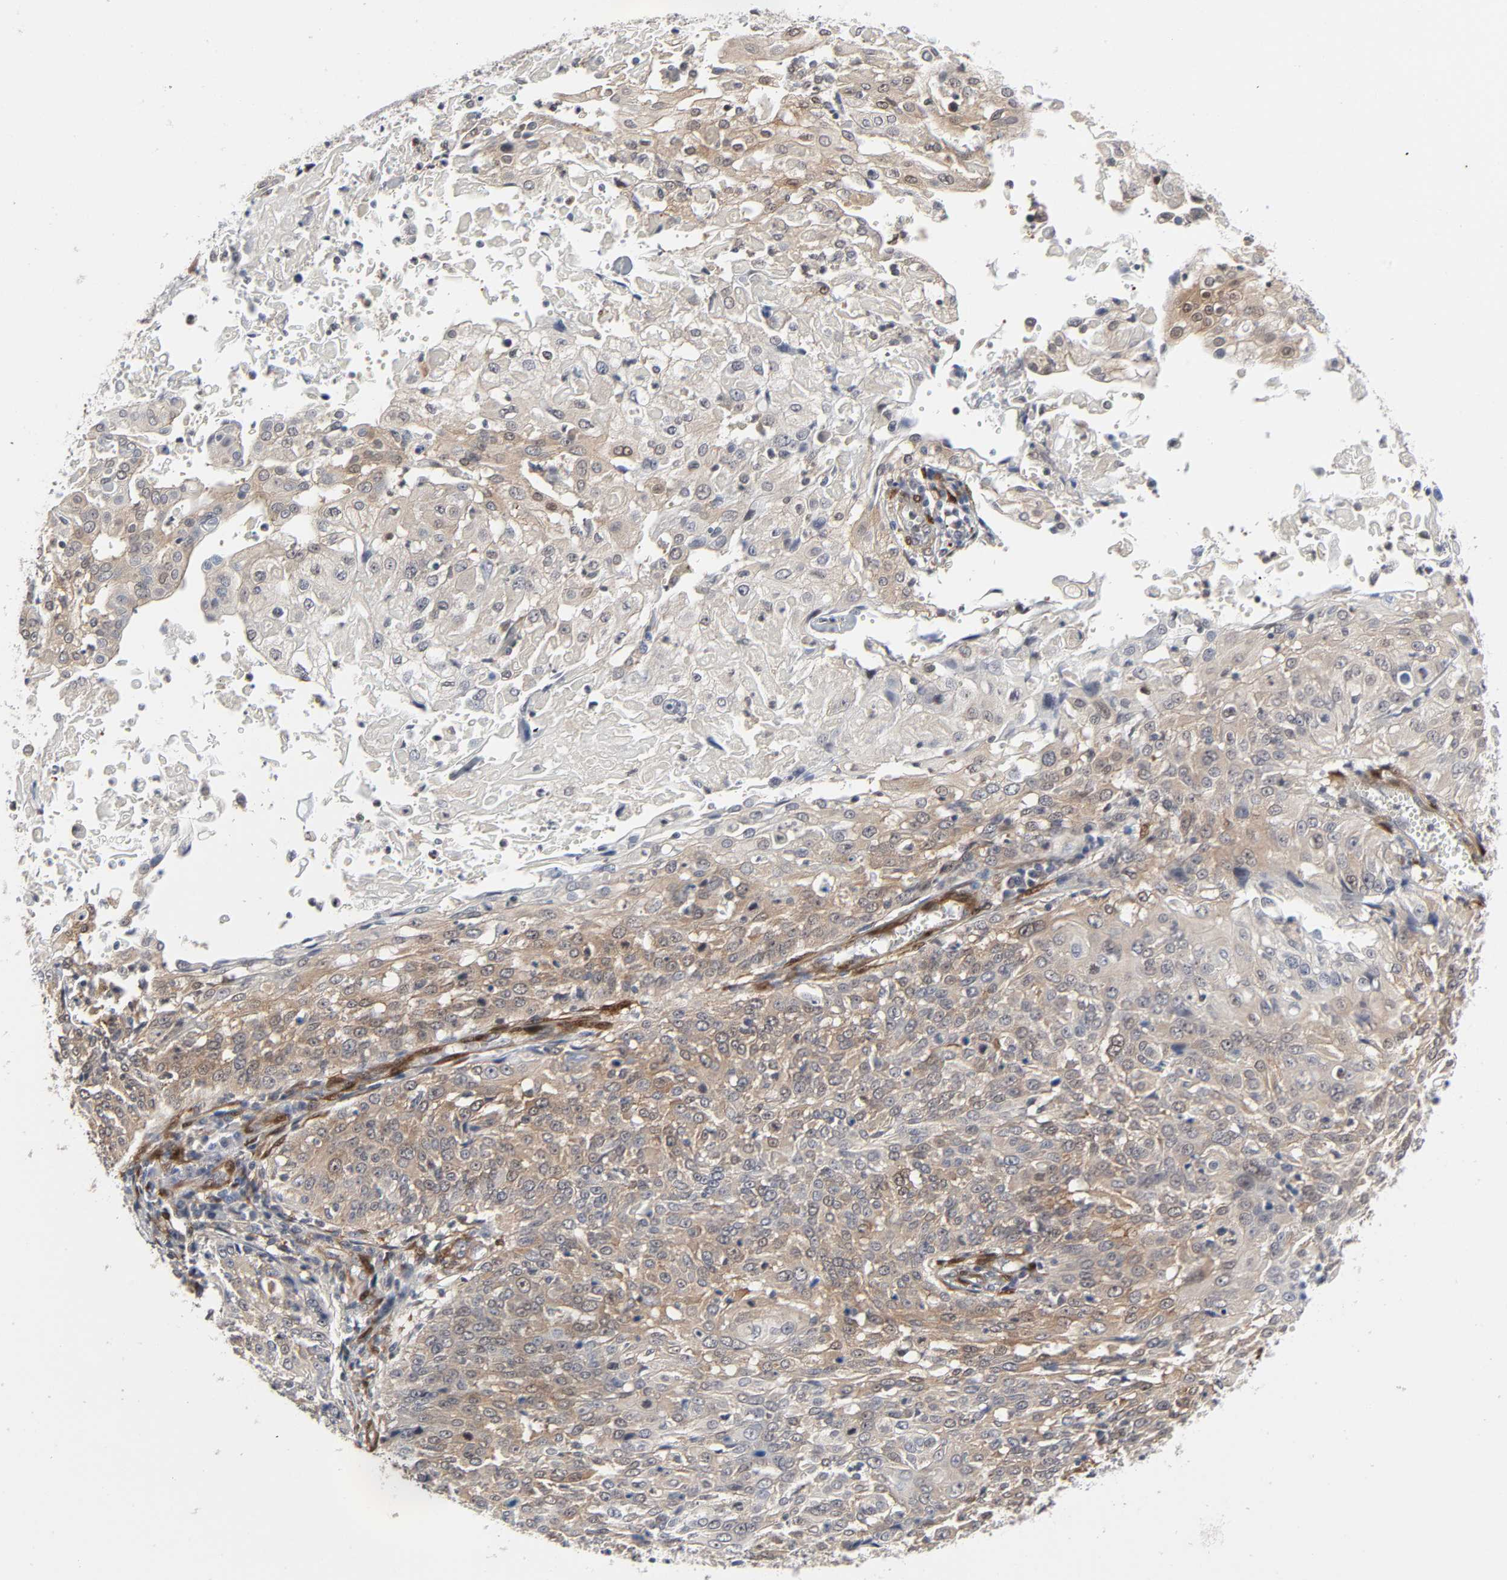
{"staining": {"intensity": "moderate", "quantity": "25%-75%", "location": "cytoplasmic/membranous"}, "tissue": "cervical cancer", "cell_type": "Tumor cells", "image_type": "cancer", "snomed": [{"axis": "morphology", "description": "Squamous cell carcinoma, NOS"}, {"axis": "topography", "description": "Cervix"}], "caption": "Cervical cancer (squamous cell carcinoma) stained with a protein marker exhibits moderate staining in tumor cells.", "gene": "PTEN", "patient": {"sex": "female", "age": 39}}